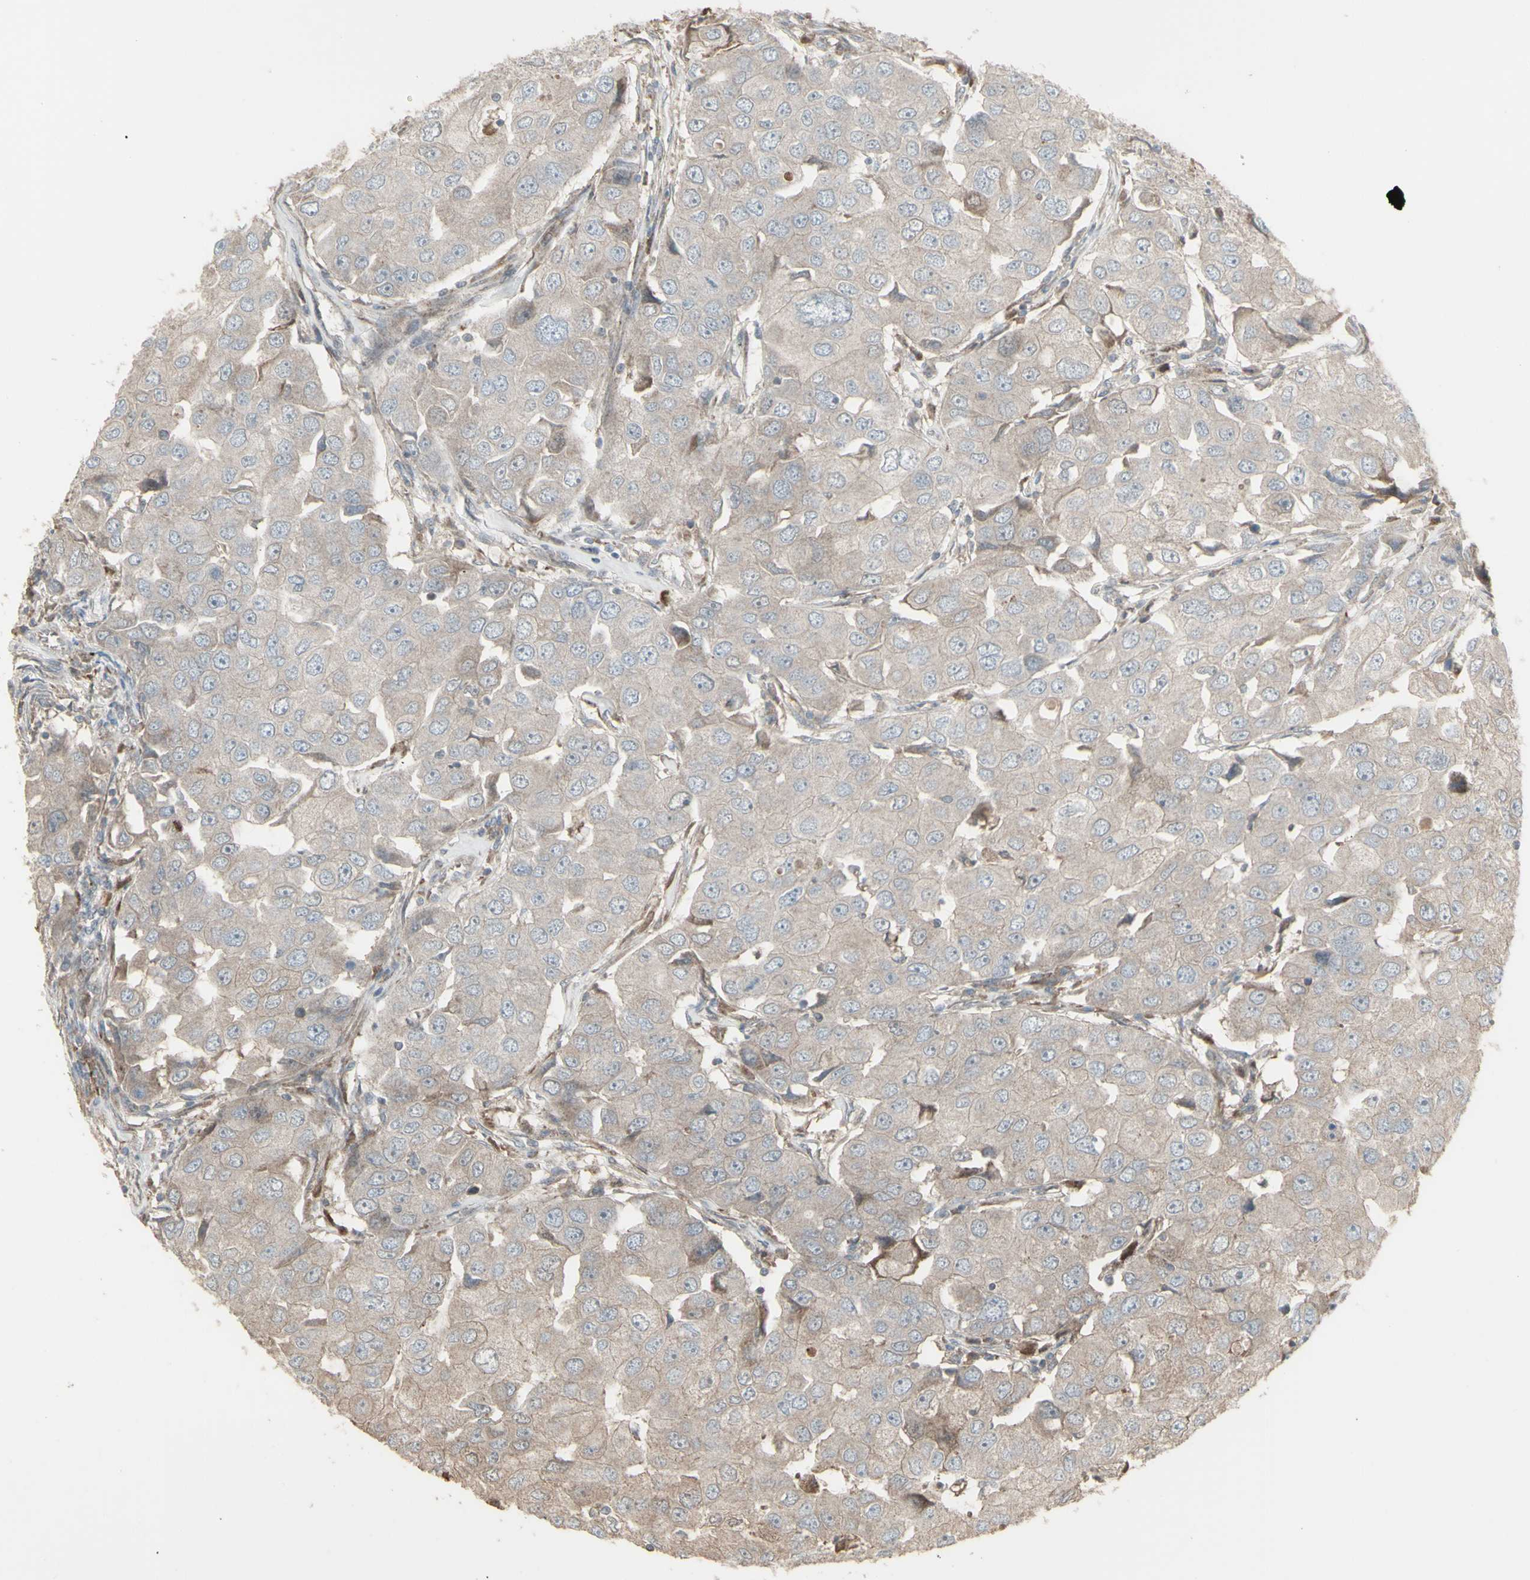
{"staining": {"intensity": "weak", "quantity": ">75%", "location": "cytoplasmic/membranous"}, "tissue": "breast cancer", "cell_type": "Tumor cells", "image_type": "cancer", "snomed": [{"axis": "morphology", "description": "Duct carcinoma"}, {"axis": "topography", "description": "Breast"}], "caption": "The immunohistochemical stain shows weak cytoplasmic/membranous expression in tumor cells of breast invasive ductal carcinoma tissue.", "gene": "RNASEL", "patient": {"sex": "female", "age": 27}}